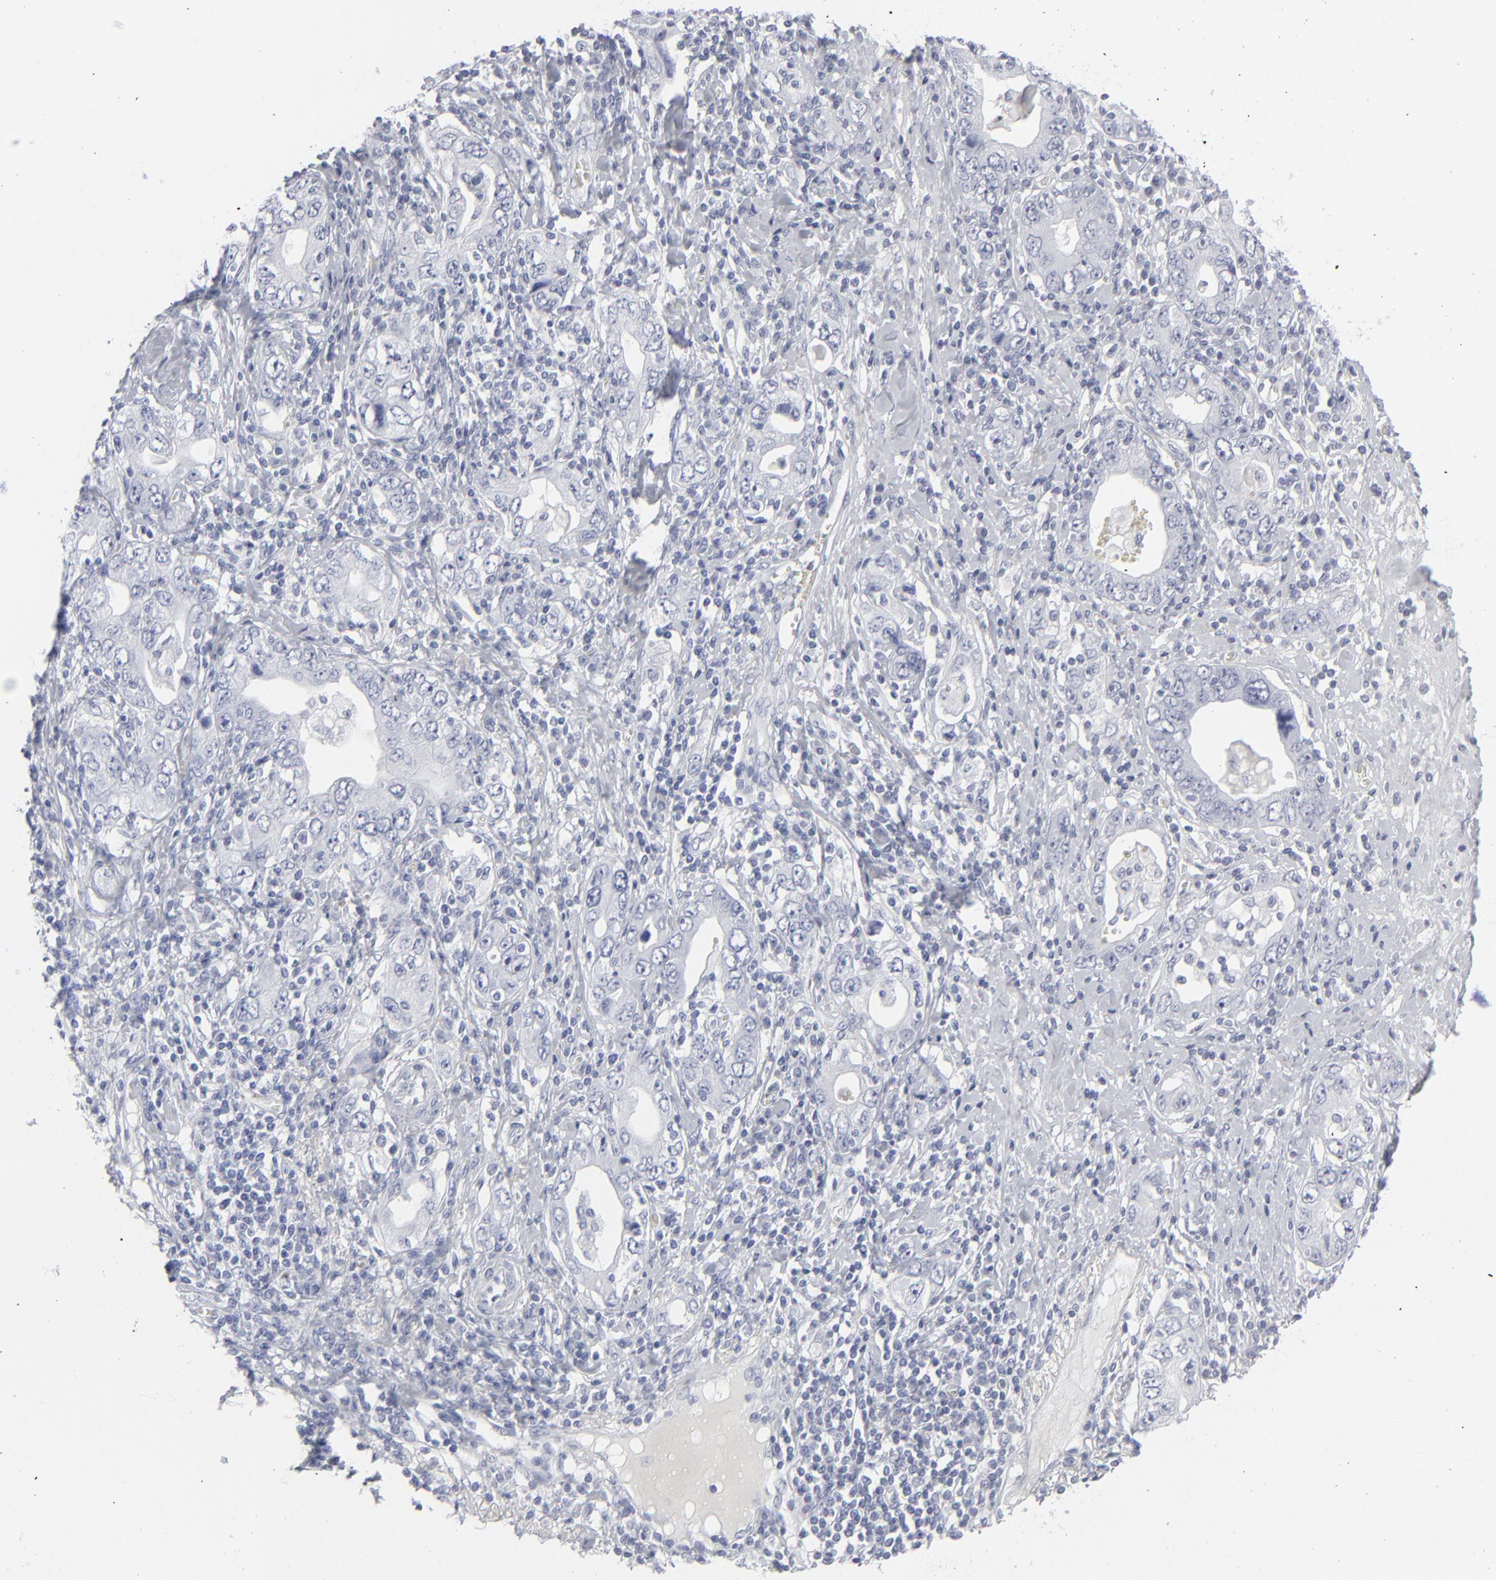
{"staining": {"intensity": "negative", "quantity": "none", "location": "none"}, "tissue": "stomach cancer", "cell_type": "Tumor cells", "image_type": "cancer", "snomed": [{"axis": "morphology", "description": "Adenocarcinoma, NOS"}, {"axis": "topography", "description": "Stomach, lower"}], "caption": "Immunohistochemistry of stomach adenocarcinoma demonstrates no expression in tumor cells.", "gene": "MSLN", "patient": {"sex": "female", "age": 93}}